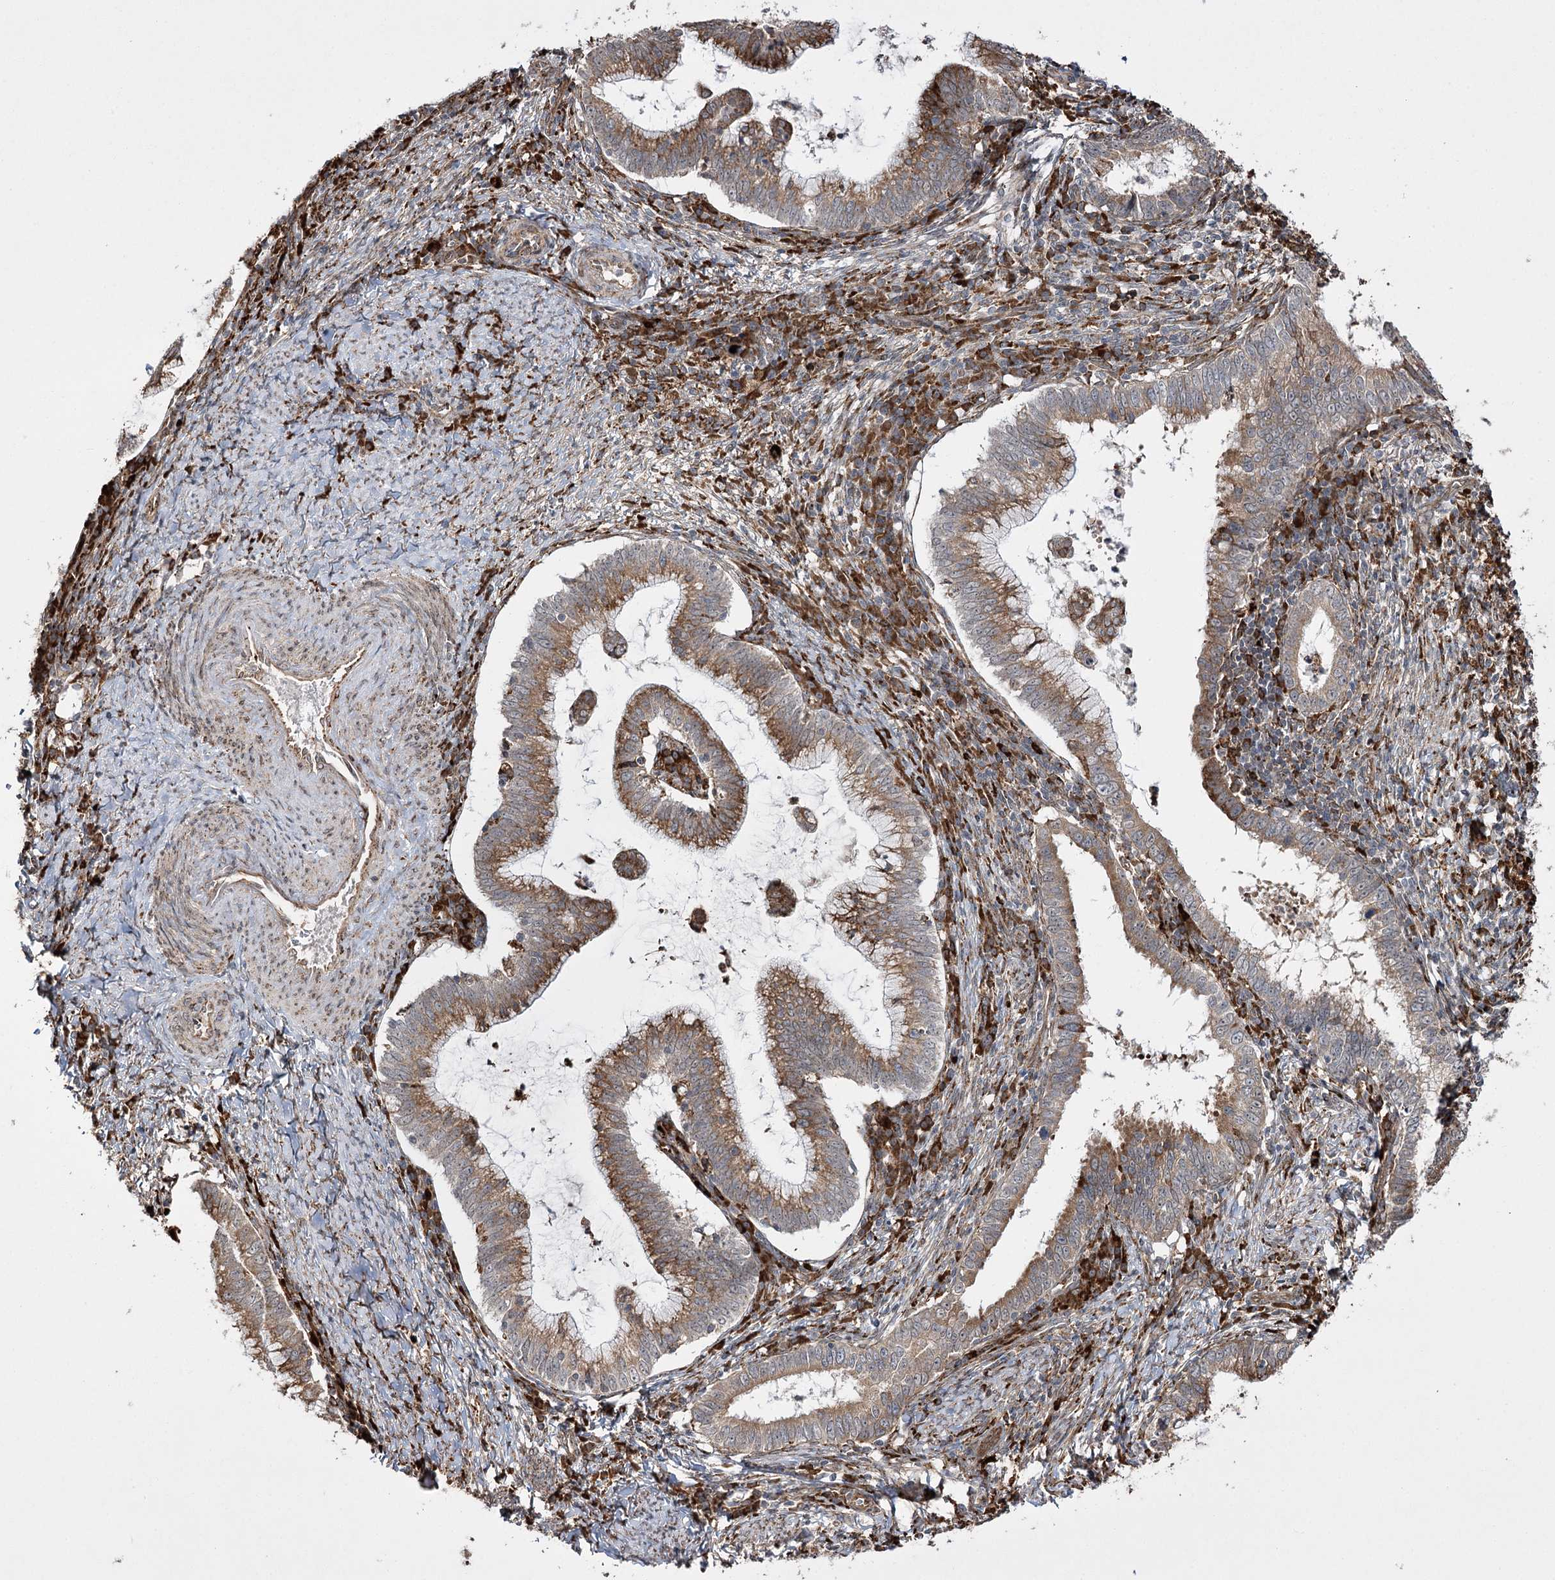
{"staining": {"intensity": "moderate", "quantity": ">75%", "location": "cytoplasmic/membranous"}, "tissue": "cervical cancer", "cell_type": "Tumor cells", "image_type": "cancer", "snomed": [{"axis": "morphology", "description": "Adenocarcinoma, NOS"}, {"axis": "topography", "description": "Cervix"}], "caption": "Immunohistochemical staining of human cervical cancer reveals moderate cytoplasmic/membranous protein staining in about >75% of tumor cells.", "gene": "FANCL", "patient": {"sex": "female", "age": 36}}